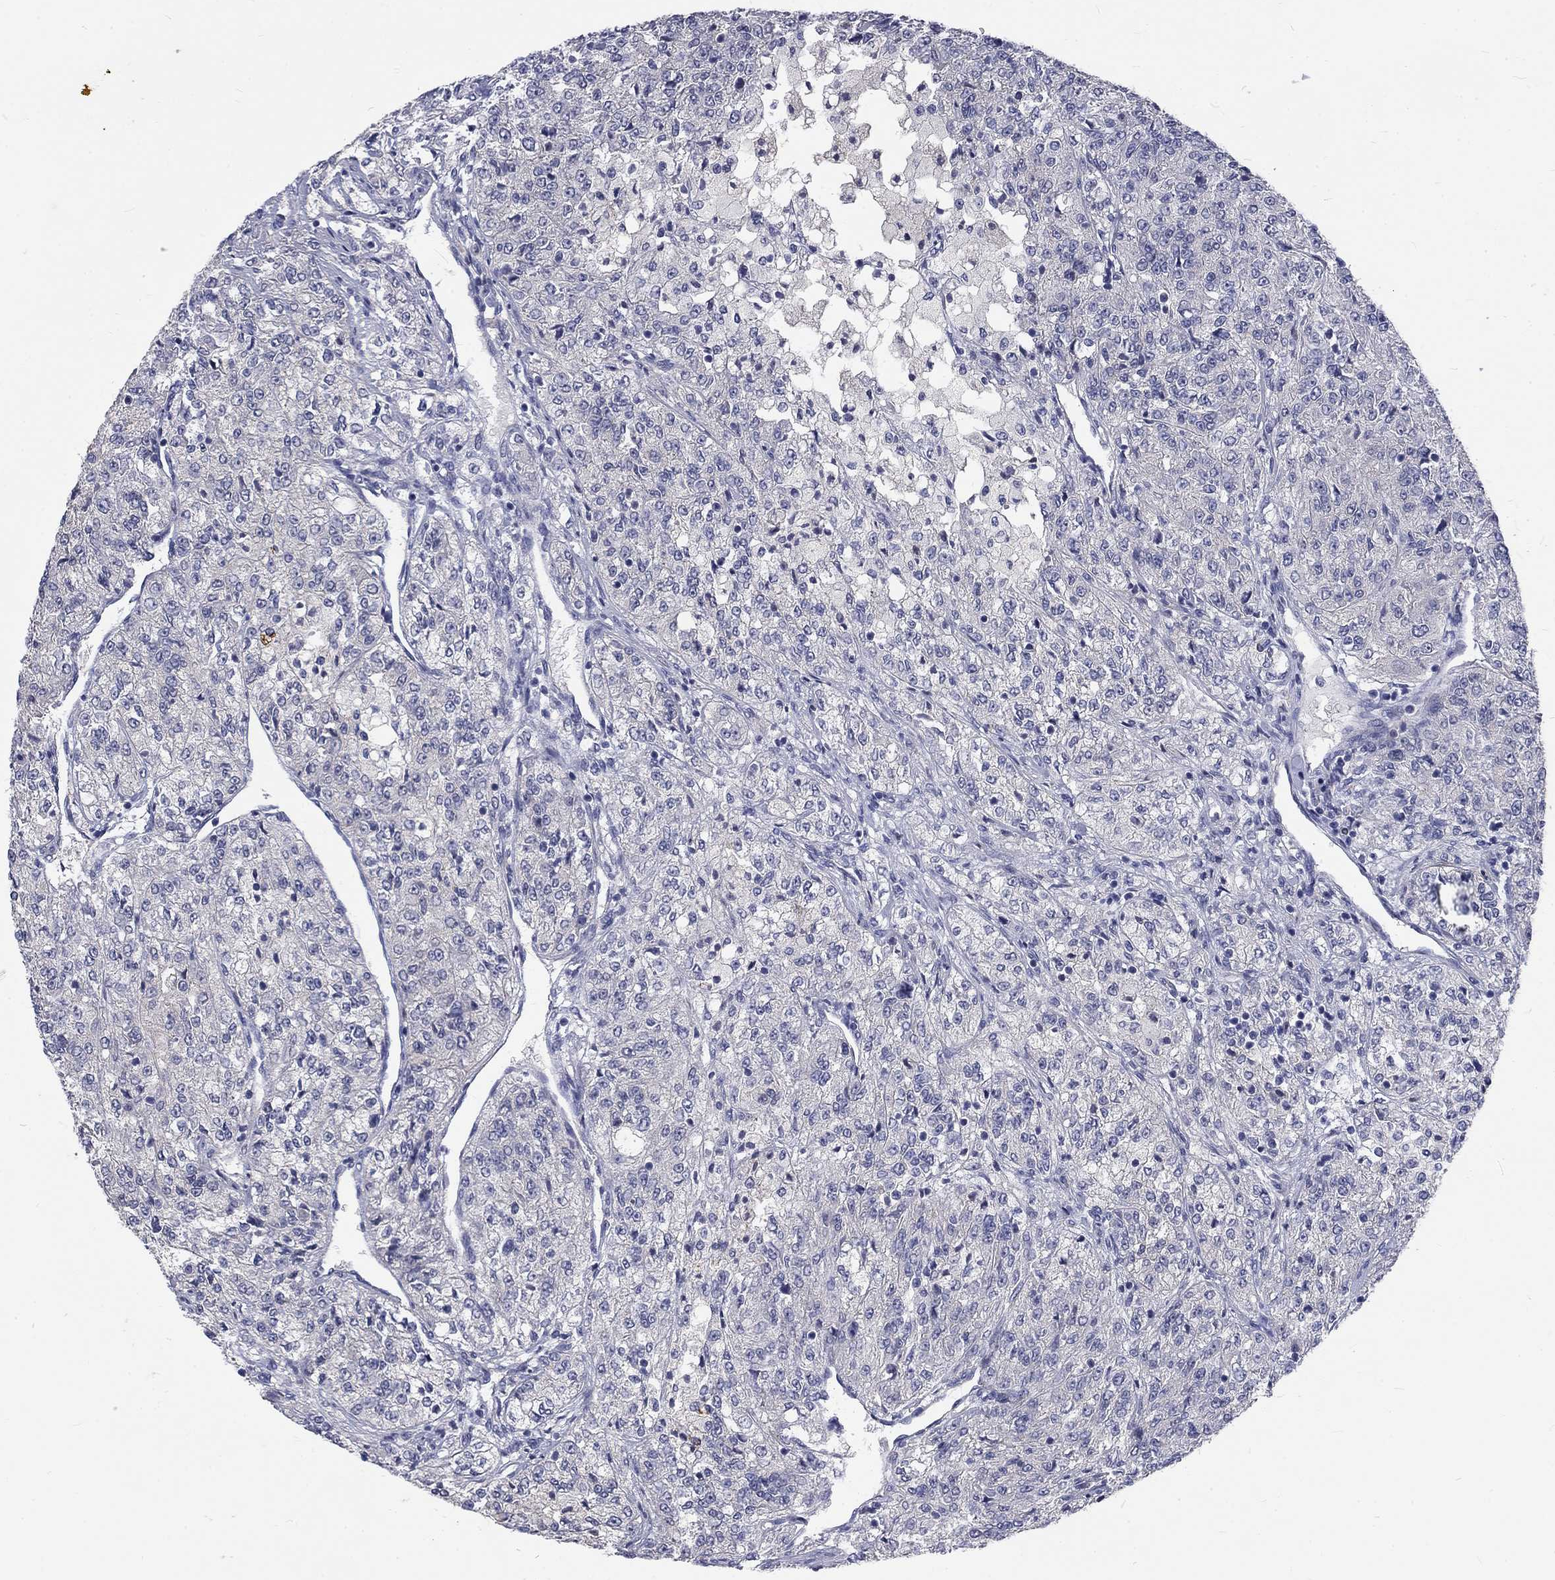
{"staining": {"intensity": "negative", "quantity": "none", "location": "none"}, "tissue": "renal cancer", "cell_type": "Tumor cells", "image_type": "cancer", "snomed": [{"axis": "morphology", "description": "Adenocarcinoma, NOS"}, {"axis": "topography", "description": "Kidney"}], "caption": "There is no significant expression in tumor cells of renal cancer. (DAB immunohistochemistry visualized using brightfield microscopy, high magnification).", "gene": "PHKA1", "patient": {"sex": "female", "age": 63}}